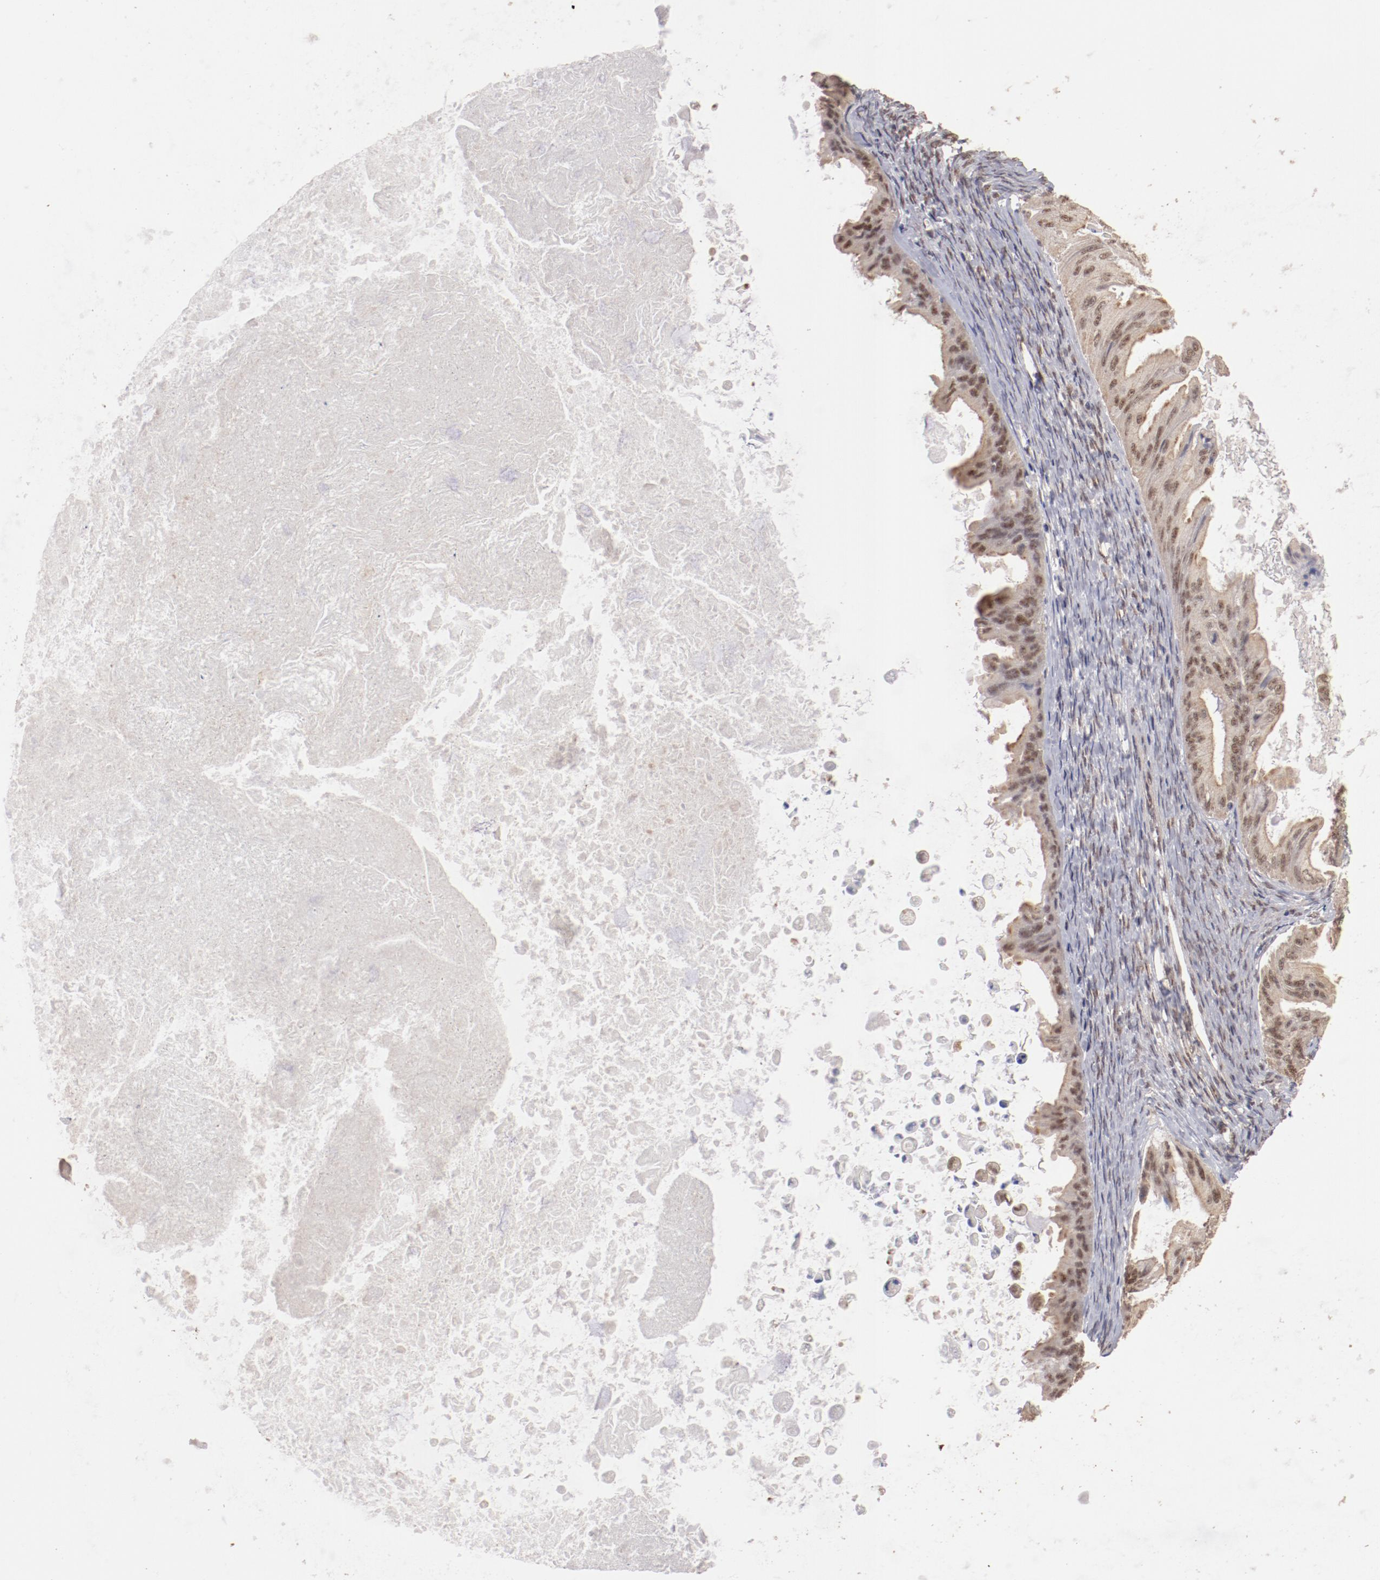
{"staining": {"intensity": "moderate", "quantity": ">75%", "location": "cytoplasmic/membranous,nuclear"}, "tissue": "ovarian cancer", "cell_type": "Tumor cells", "image_type": "cancer", "snomed": [{"axis": "morphology", "description": "Cystadenocarcinoma, mucinous, NOS"}, {"axis": "topography", "description": "Ovary"}], "caption": "Protein staining of ovarian mucinous cystadenocarcinoma tissue displays moderate cytoplasmic/membranous and nuclear staining in approximately >75% of tumor cells.", "gene": "CLOCK", "patient": {"sex": "female", "age": 37}}